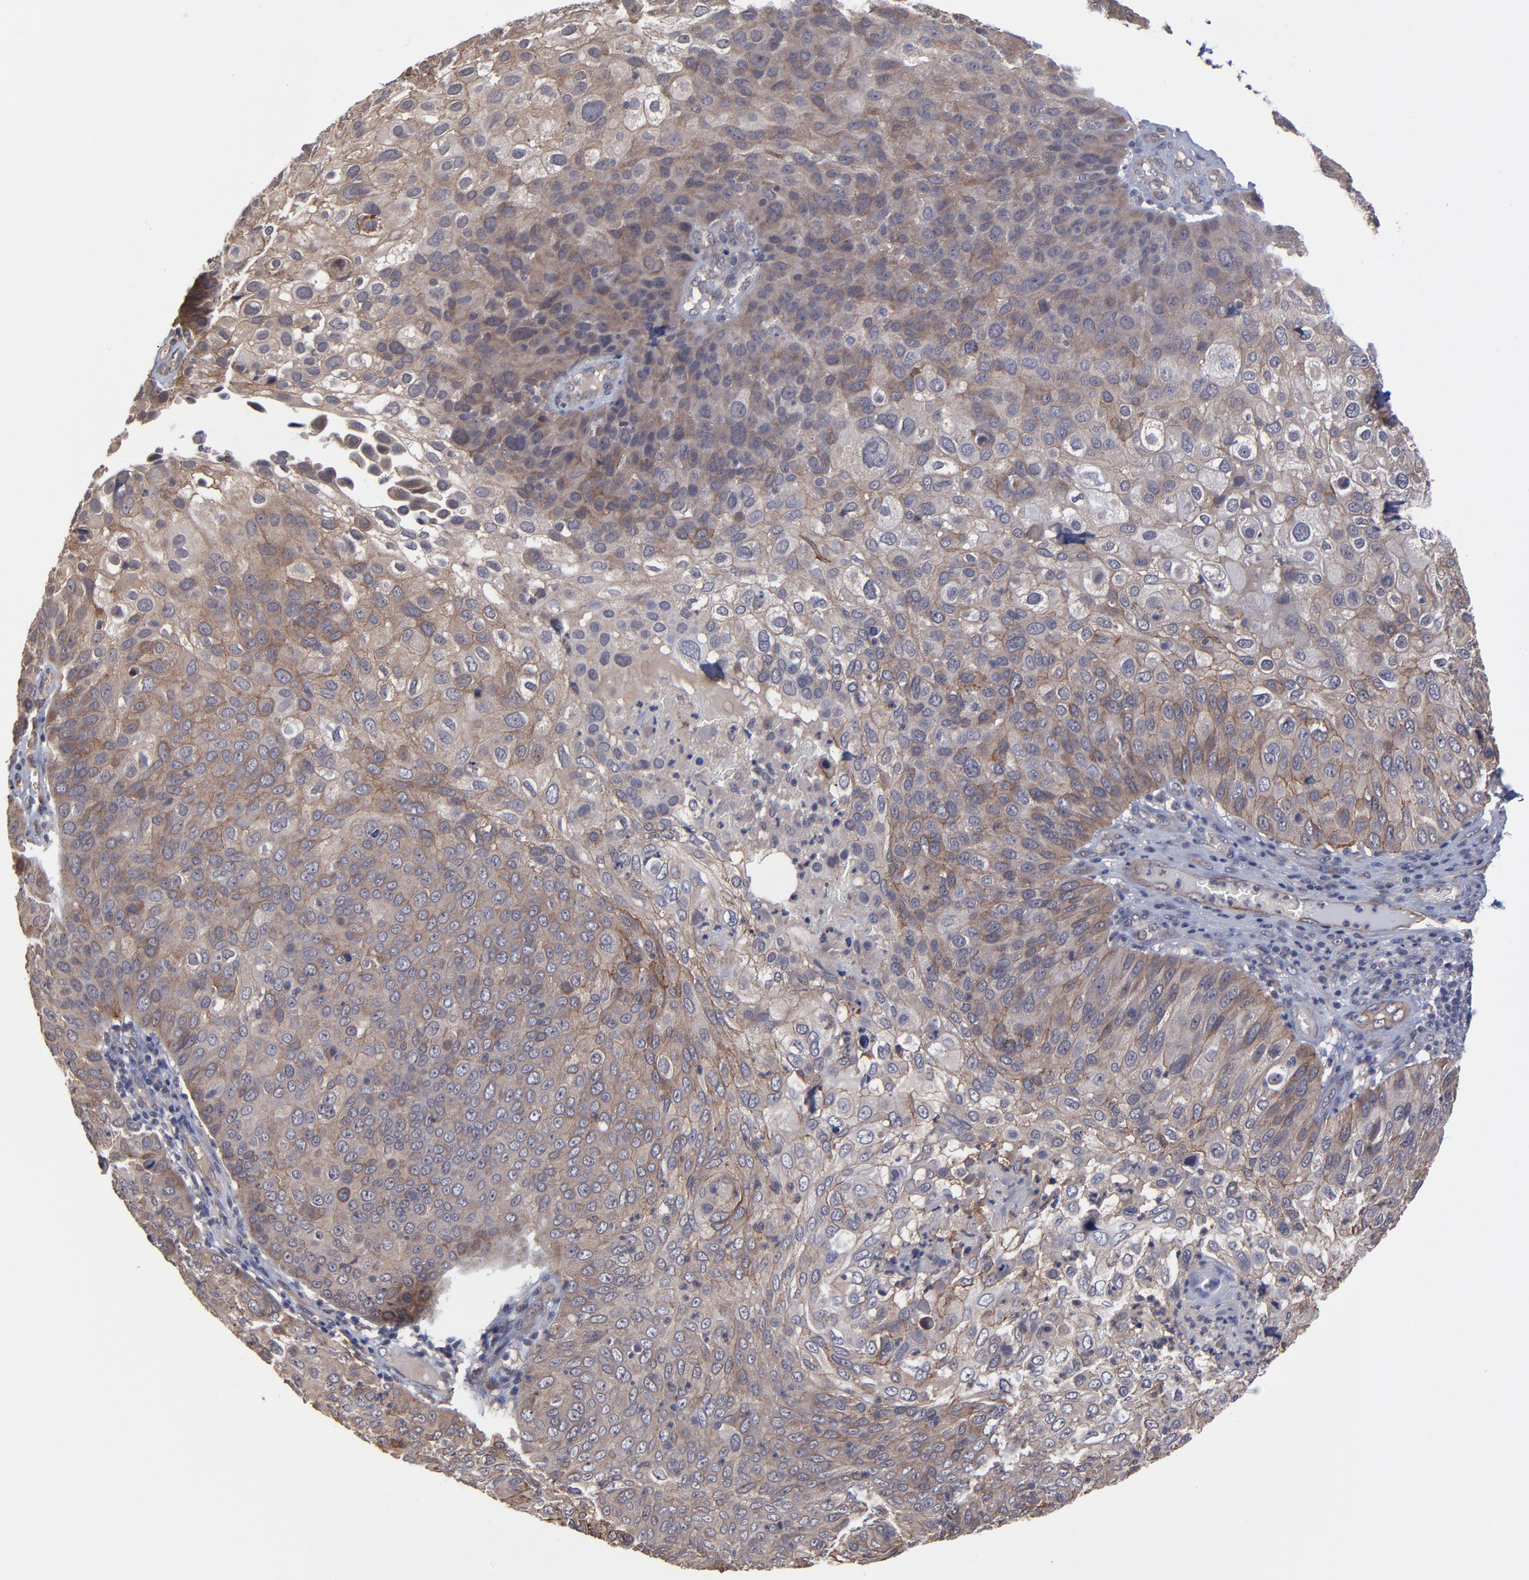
{"staining": {"intensity": "moderate", "quantity": ">75%", "location": "cytoplasmic/membranous"}, "tissue": "skin cancer", "cell_type": "Tumor cells", "image_type": "cancer", "snomed": [{"axis": "morphology", "description": "Squamous cell carcinoma, NOS"}, {"axis": "topography", "description": "Skin"}], "caption": "An immunohistochemistry micrograph of tumor tissue is shown. Protein staining in brown labels moderate cytoplasmic/membranous positivity in skin cancer within tumor cells.", "gene": "ZNF780B", "patient": {"sex": "male", "age": 87}}